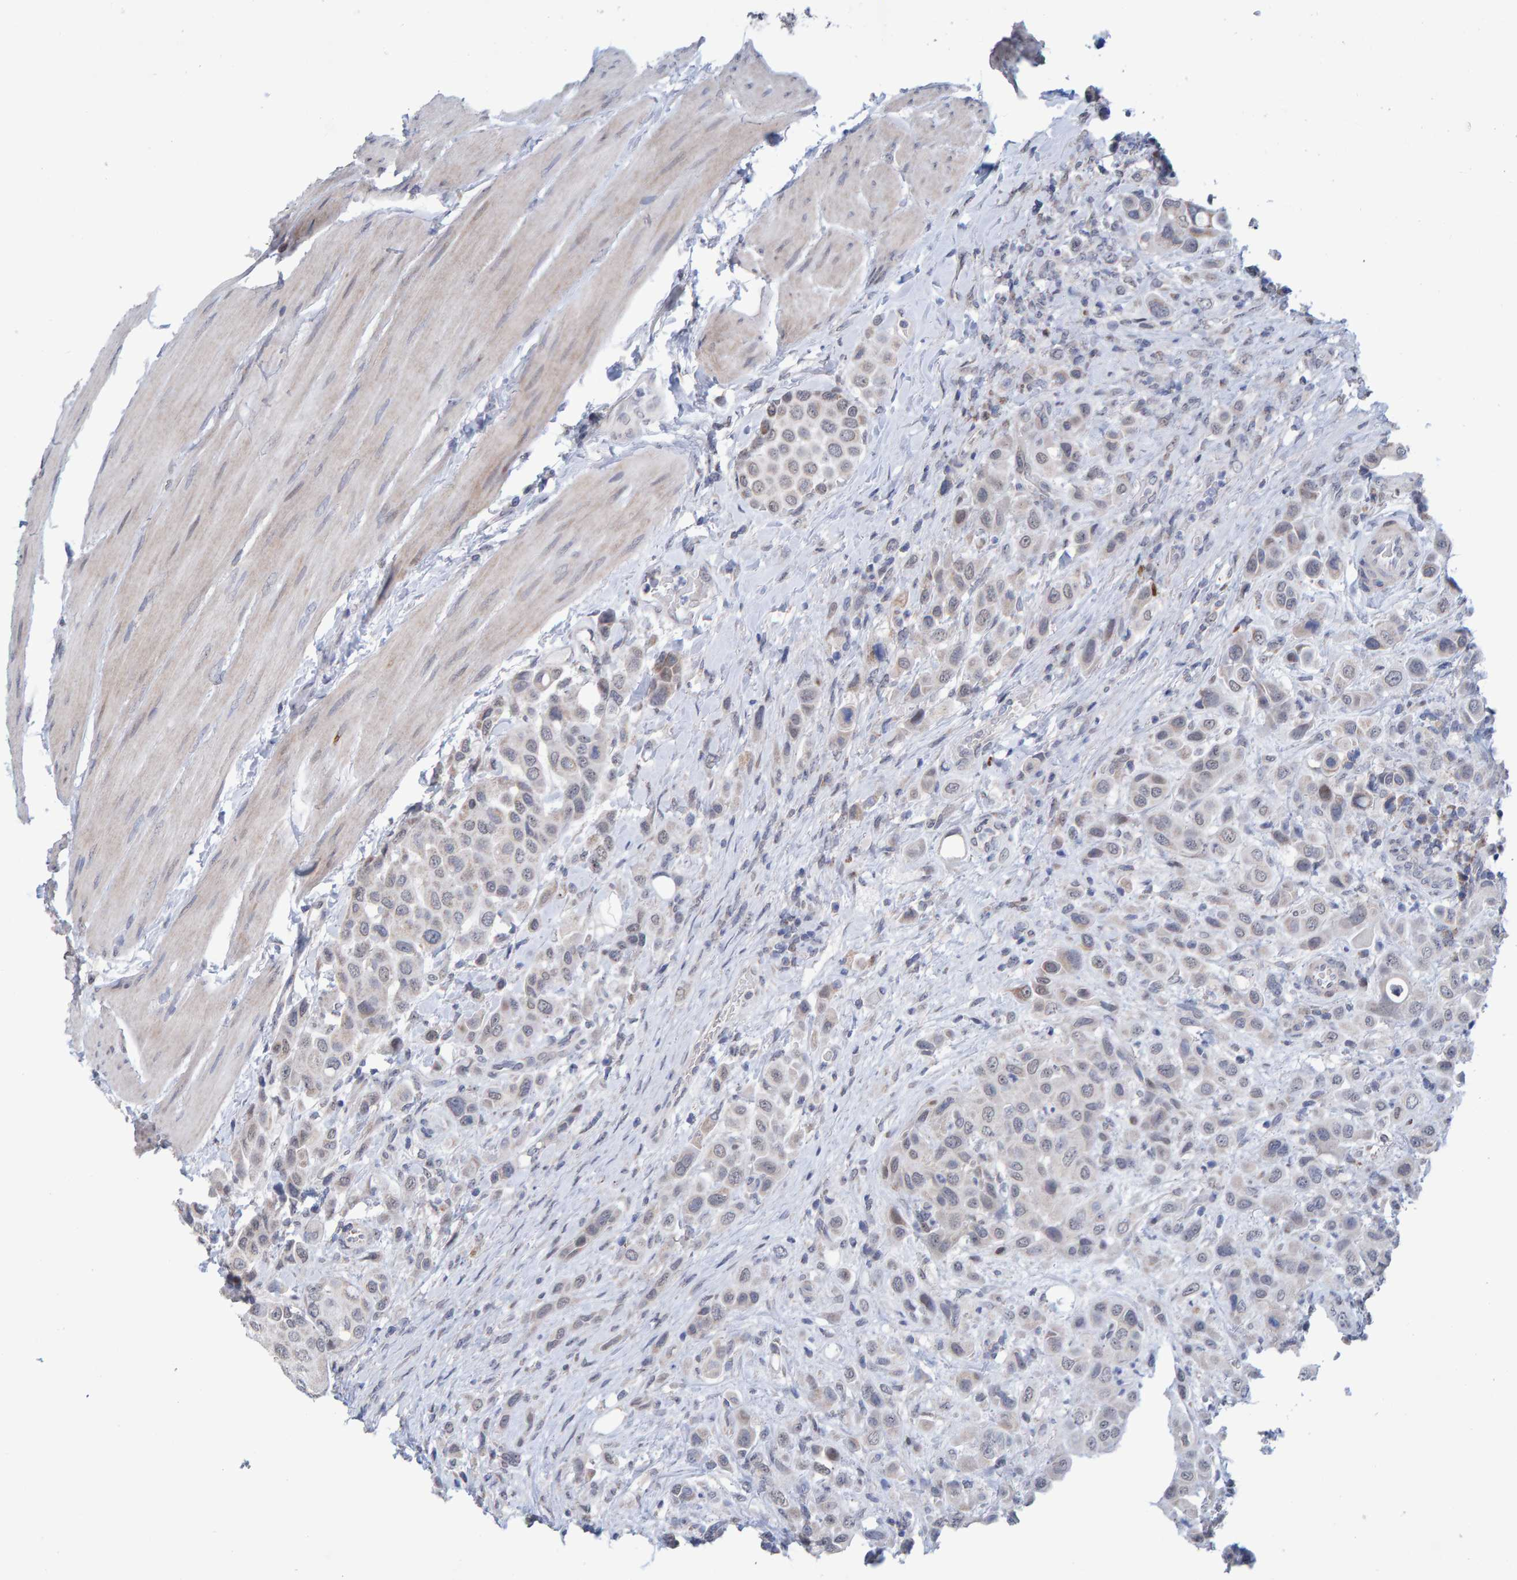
{"staining": {"intensity": "weak", "quantity": "<25%", "location": "nuclear"}, "tissue": "urothelial cancer", "cell_type": "Tumor cells", "image_type": "cancer", "snomed": [{"axis": "morphology", "description": "Urothelial carcinoma, High grade"}, {"axis": "topography", "description": "Urinary bladder"}], "caption": "The immunohistochemistry photomicrograph has no significant expression in tumor cells of urothelial cancer tissue.", "gene": "USP43", "patient": {"sex": "male", "age": 50}}